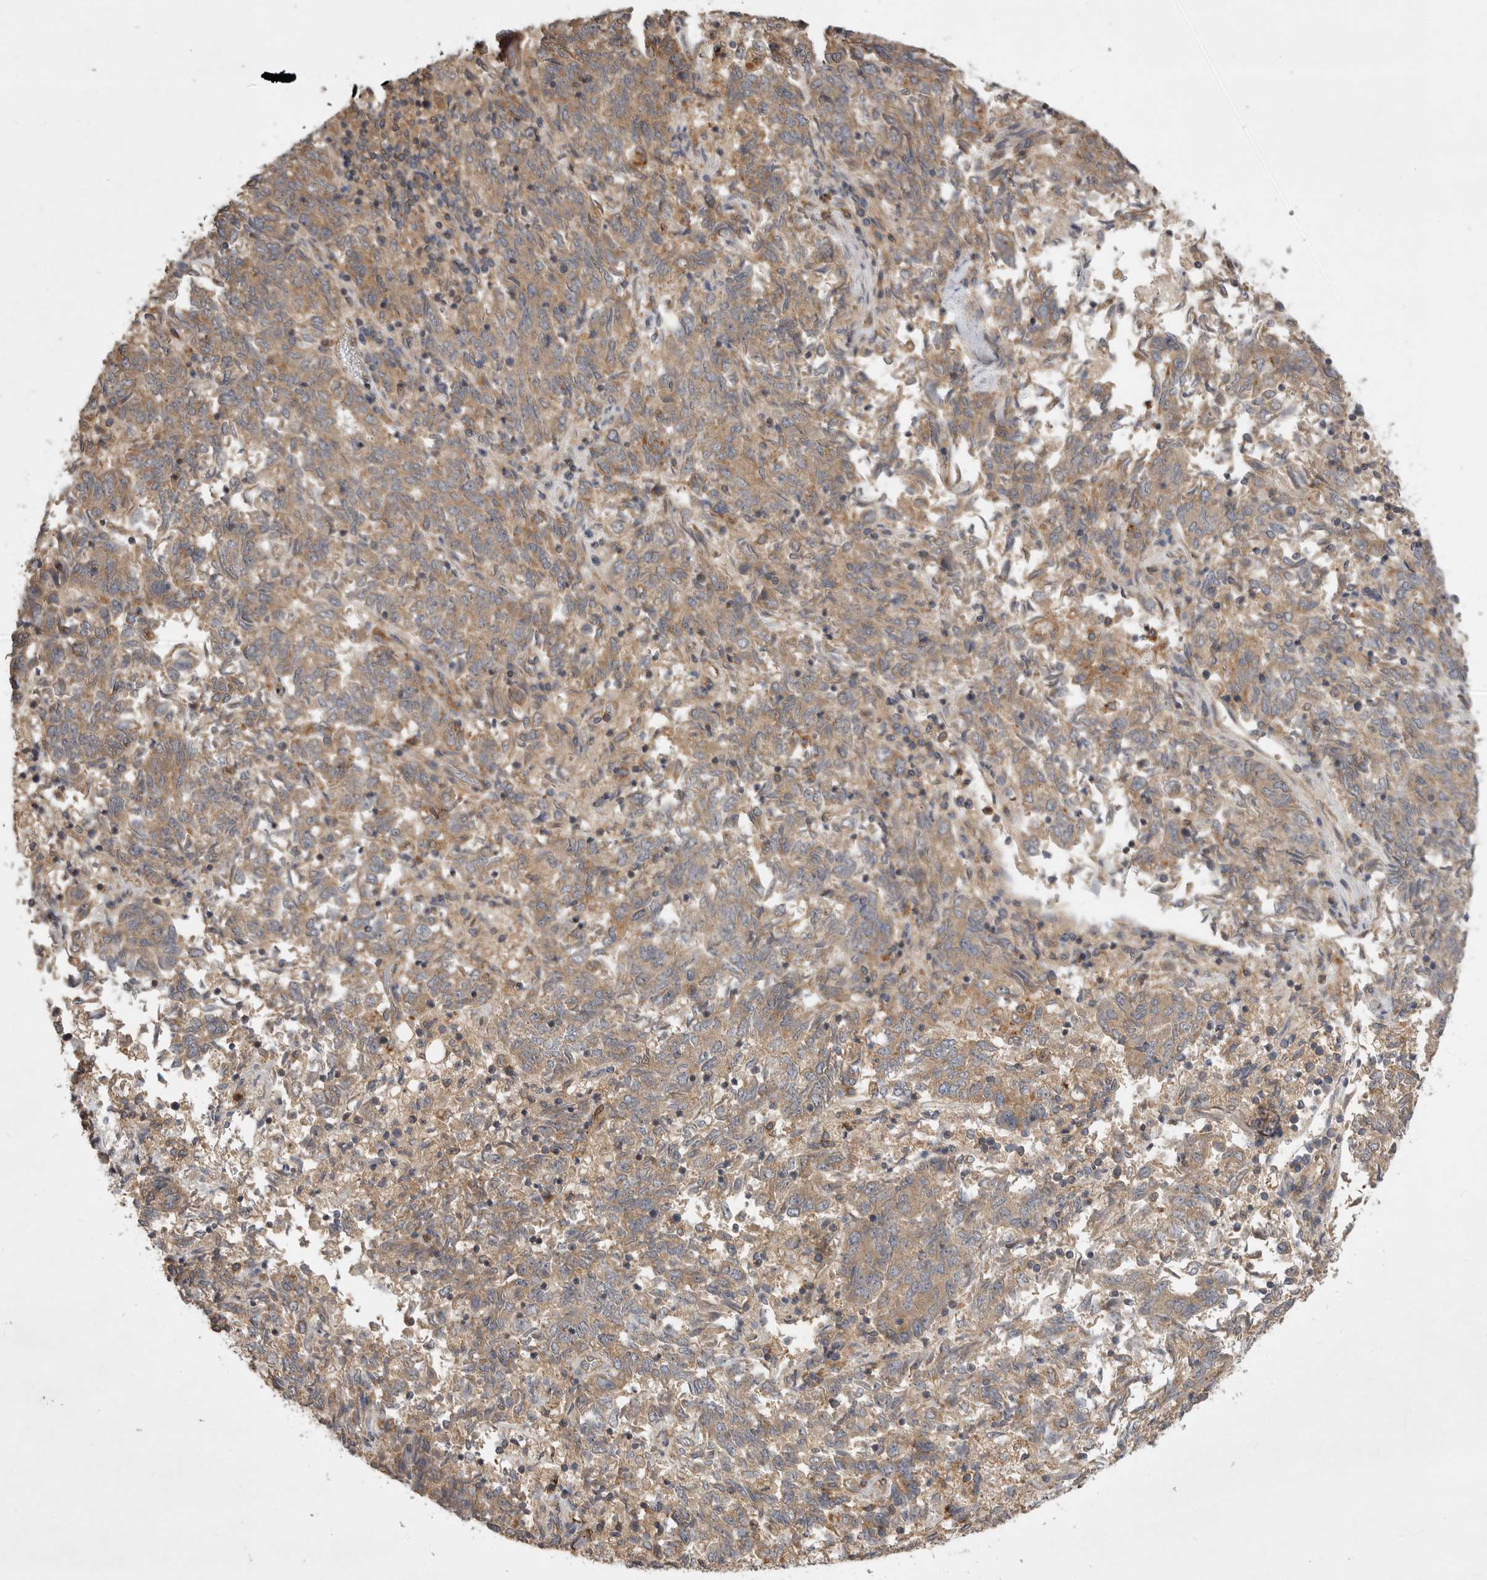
{"staining": {"intensity": "moderate", "quantity": ">75%", "location": "cytoplasmic/membranous"}, "tissue": "endometrial cancer", "cell_type": "Tumor cells", "image_type": "cancer", "snomed": [{"axis": "morphology", "description": "Adenocarcinoma, NOS"}, {"axis": "topography", "description": "Endometrium"}], "caption": "A high-resolution histopathology image shows immunohistochemistry (IHC) staining of endometrial cancer, which shows moderate cytoplasmic/membranous staining in about >75% of tumor cells.", "gene": "ZNF232", "patient": {"sex": "female", "age": 80}}